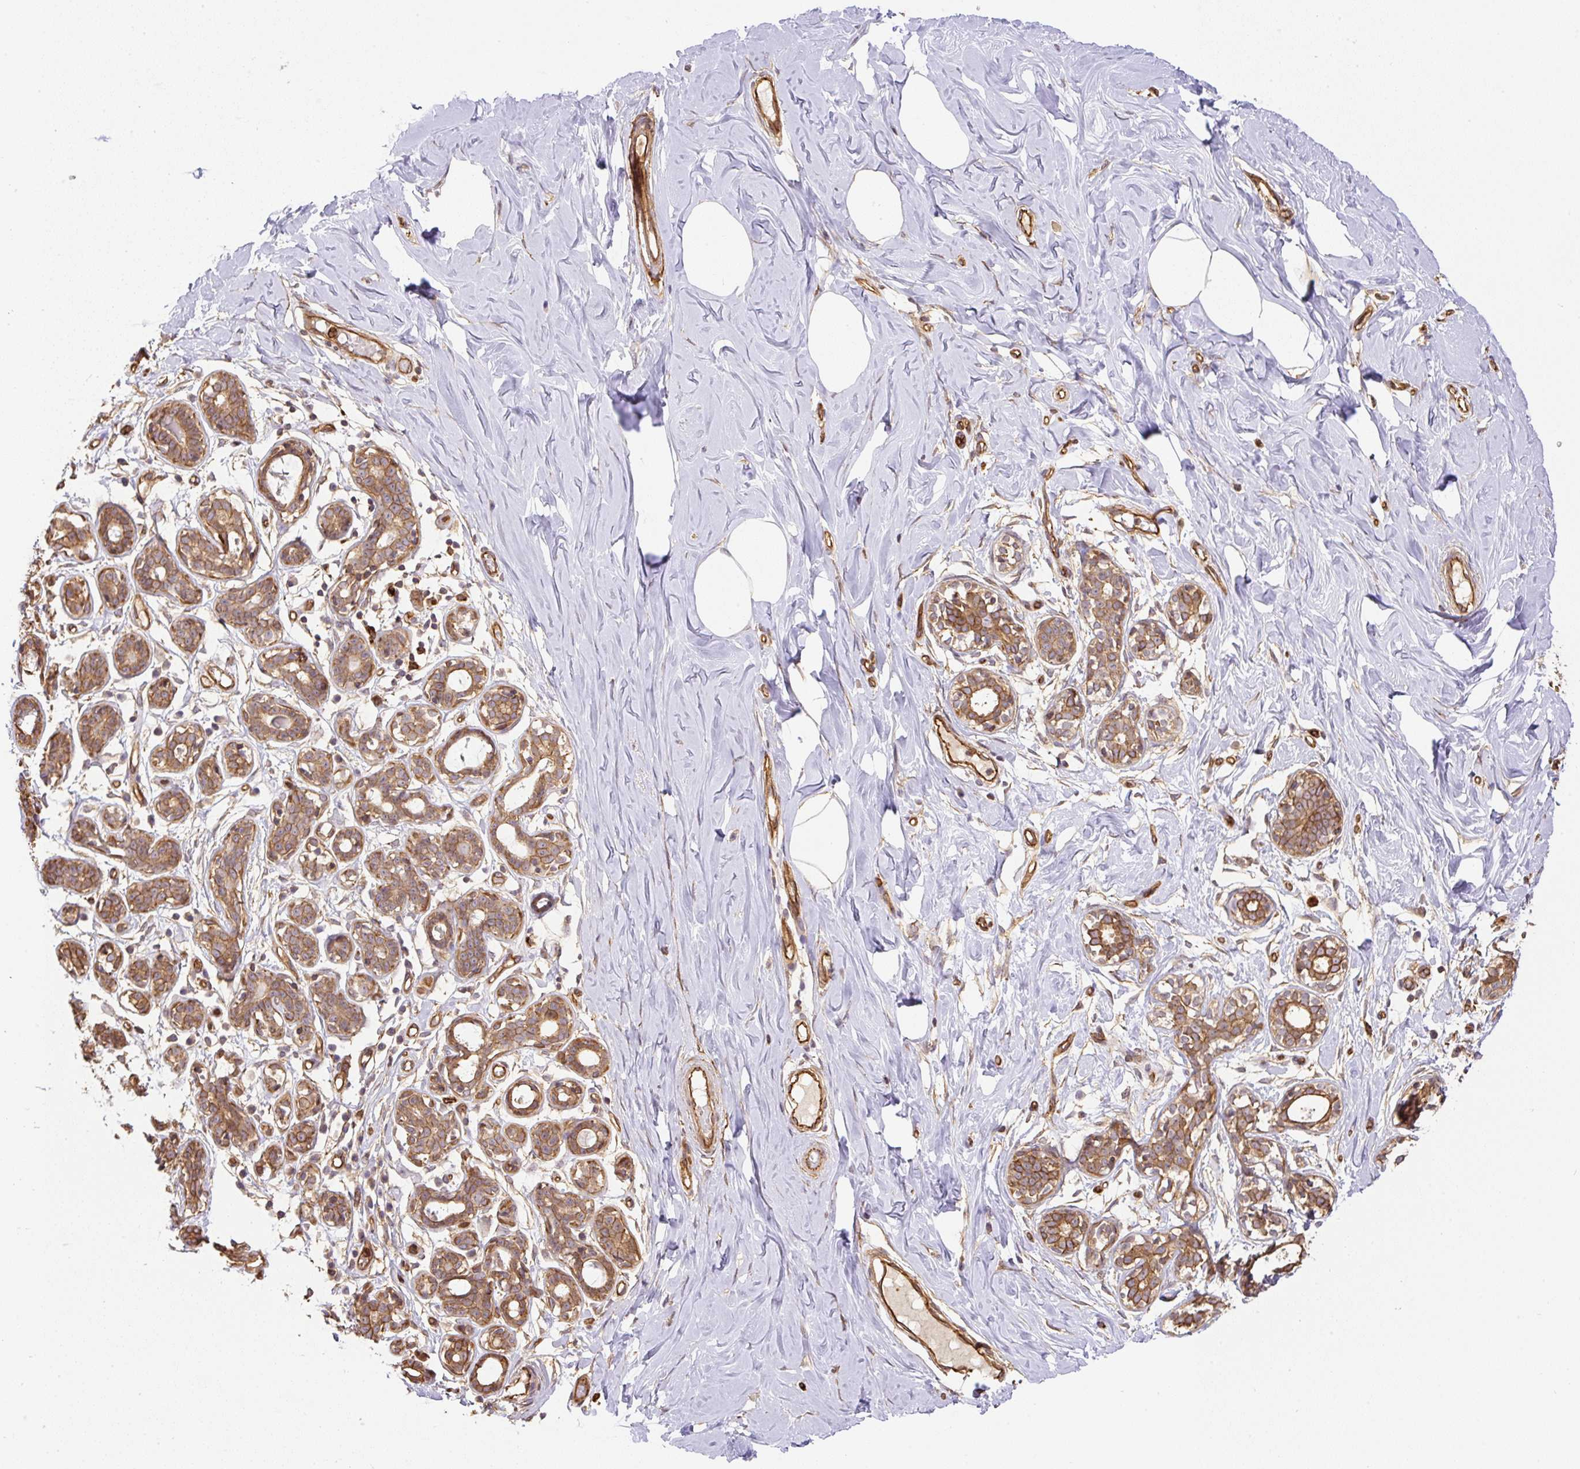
{"staining": {"intensity": "negative", "quantity": "none", "location": "none"}, "tissue": "breast", "cell_type": "Adipocytes", "image_type": "normal", "snomed": [{"axis": "morphology", "description": "Normal tissue, NOS"}, {"axis": "topography", "description": "Breast"}], "caption": "Immunohistochemistry (IHC) of normal human breast reveals no staining in adipocytes.", "gene": "B3GALT5", "patient": {"sex": "female", "age": 27}}